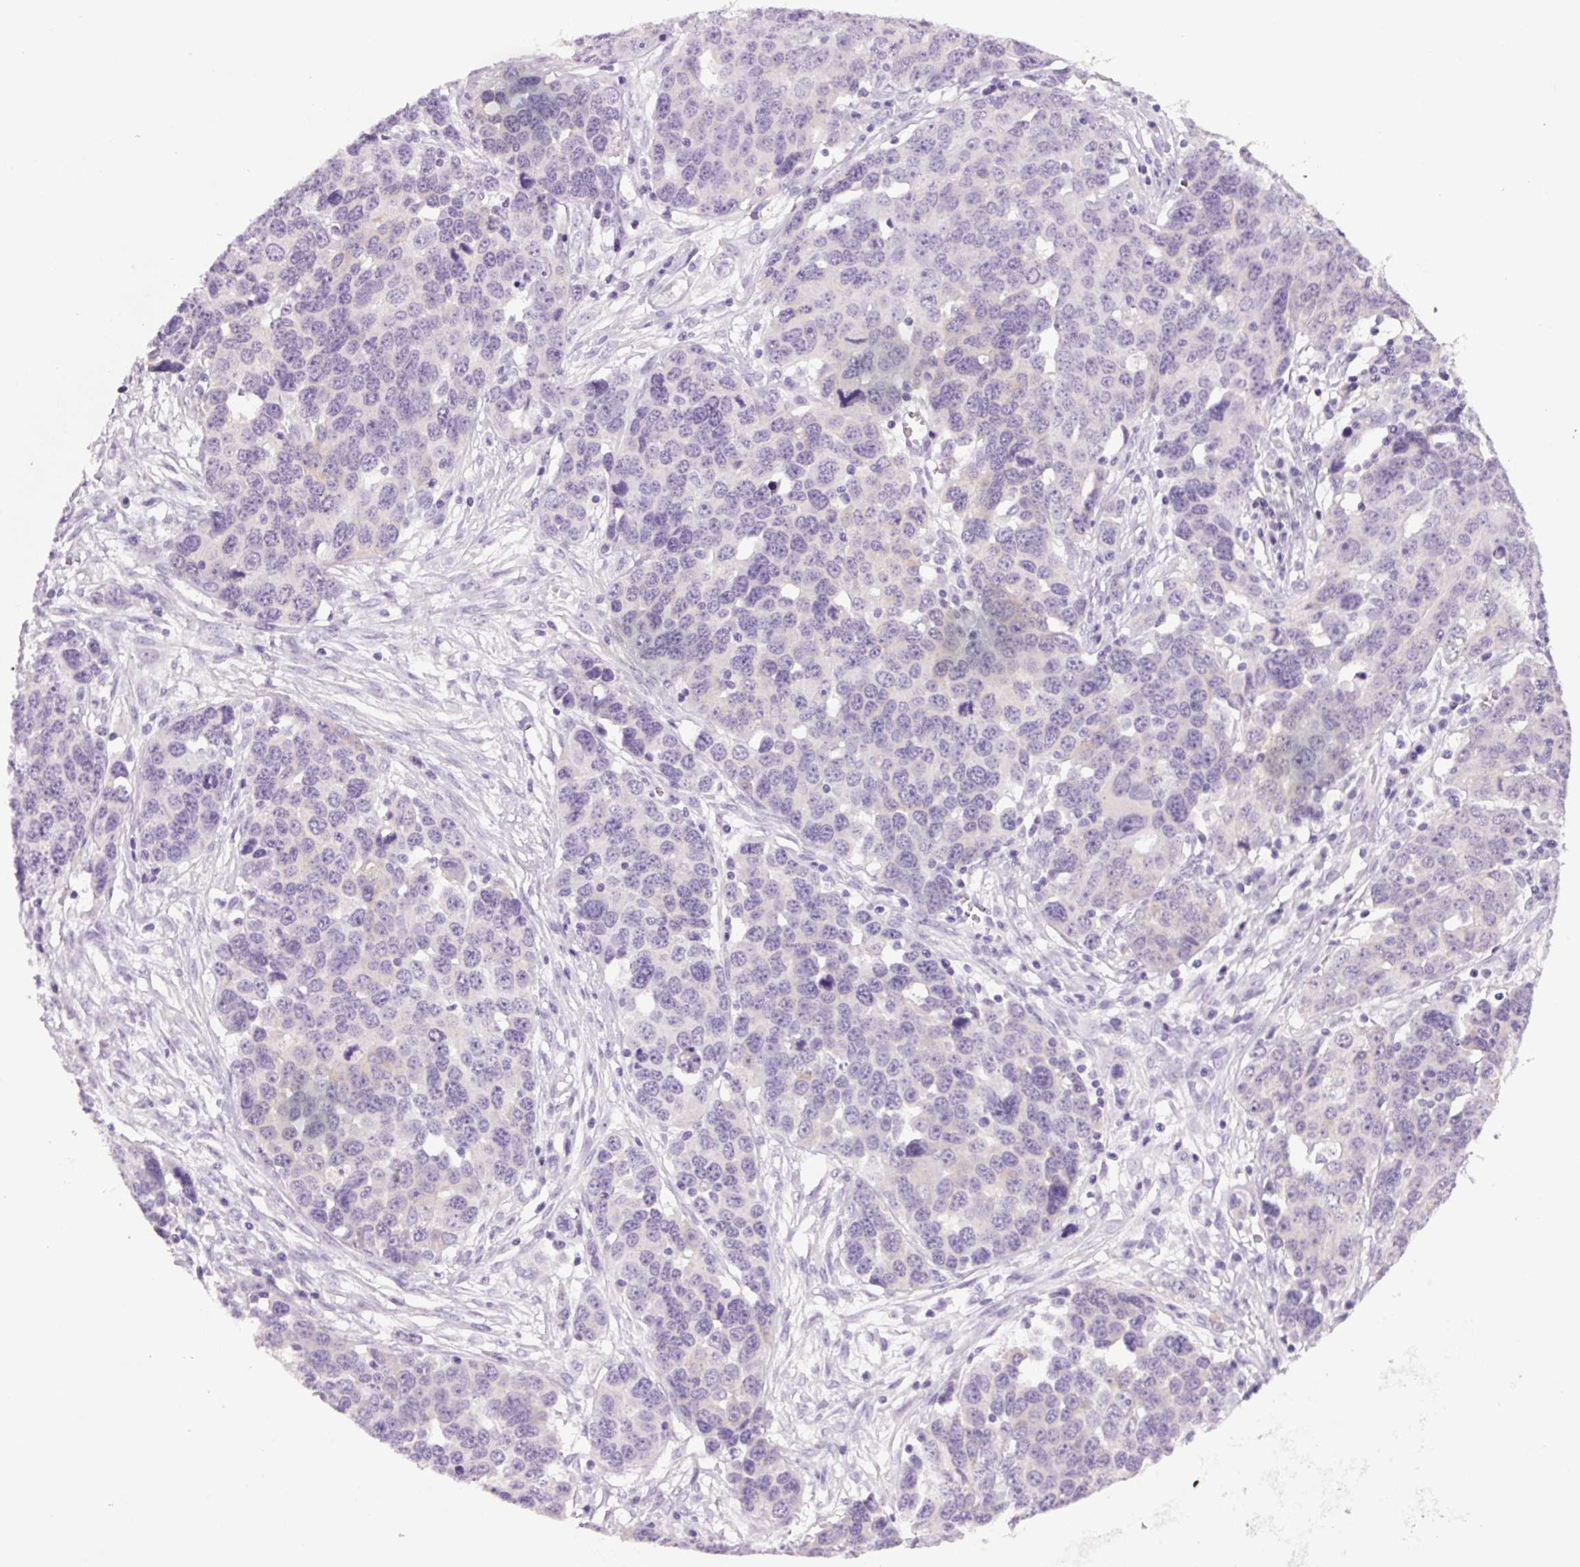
{"staining": {"intensity": "negative", "quantity": "none", "location": "none"}, "tissue": "ovarian cancer", "cell_type": "Tumor cells", "image_type": "cancer", "snomed": [{"axis": "morphology", "description": "Cystadenocarcinoma, serous, NOS"}, {"axis": "topography", "description": "Ovary"}], "caption": "This is an immunohistochemistry (IHC) image of serous cystadenocarcinoma (ovarian). There is no expression in tumor cells.", "gene": "COL9A2", "patient": {"sex": "female", "age": 76}}